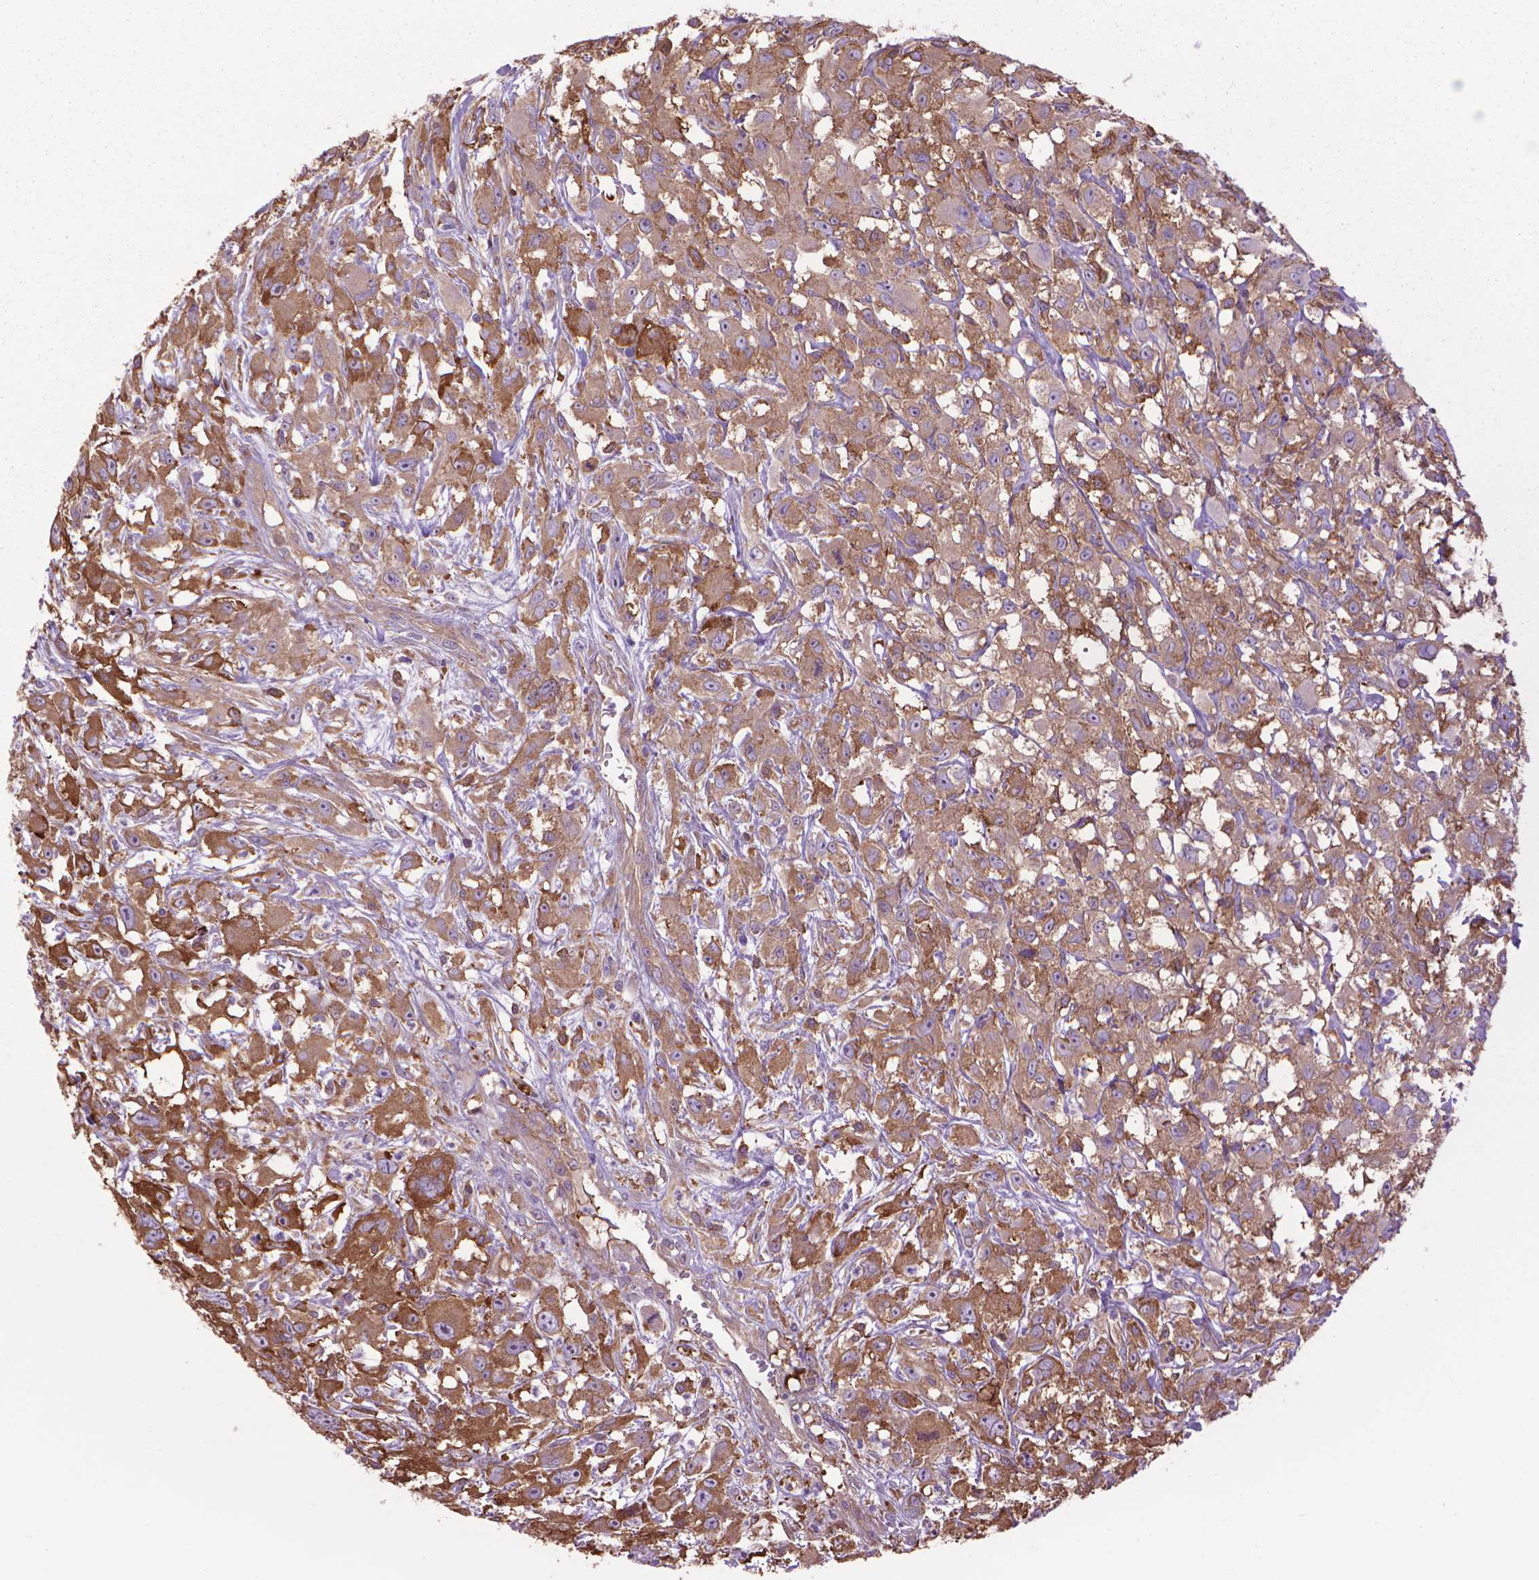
{"staining": {"intensity": "moderate", "quantity": ">75%", "location": "cytoplasmic/membranous"}, "tissue": "head and neck cancer", "cell_type": "Tumor cells", "image_type": "cancer", "snomed": [{"axis": "morphology", "description": "Squamous cell carcinoma, NOS"}, {"axis": "morphology", "description": "Squamous cell carcinoma, metastatic, NOS"}, {"axis": "topography", "description": "Oral tissue"}, {"axis": "topography", "description": "Head-Neck"}], "caption": "Moderate cytoplasmic/membranous staining is identified in approximately >75% of tumor cells in squamous cell carcinoma (head and neck).", "gene": "CORO1B", "patient": {"sex": "female", "age": 85}}